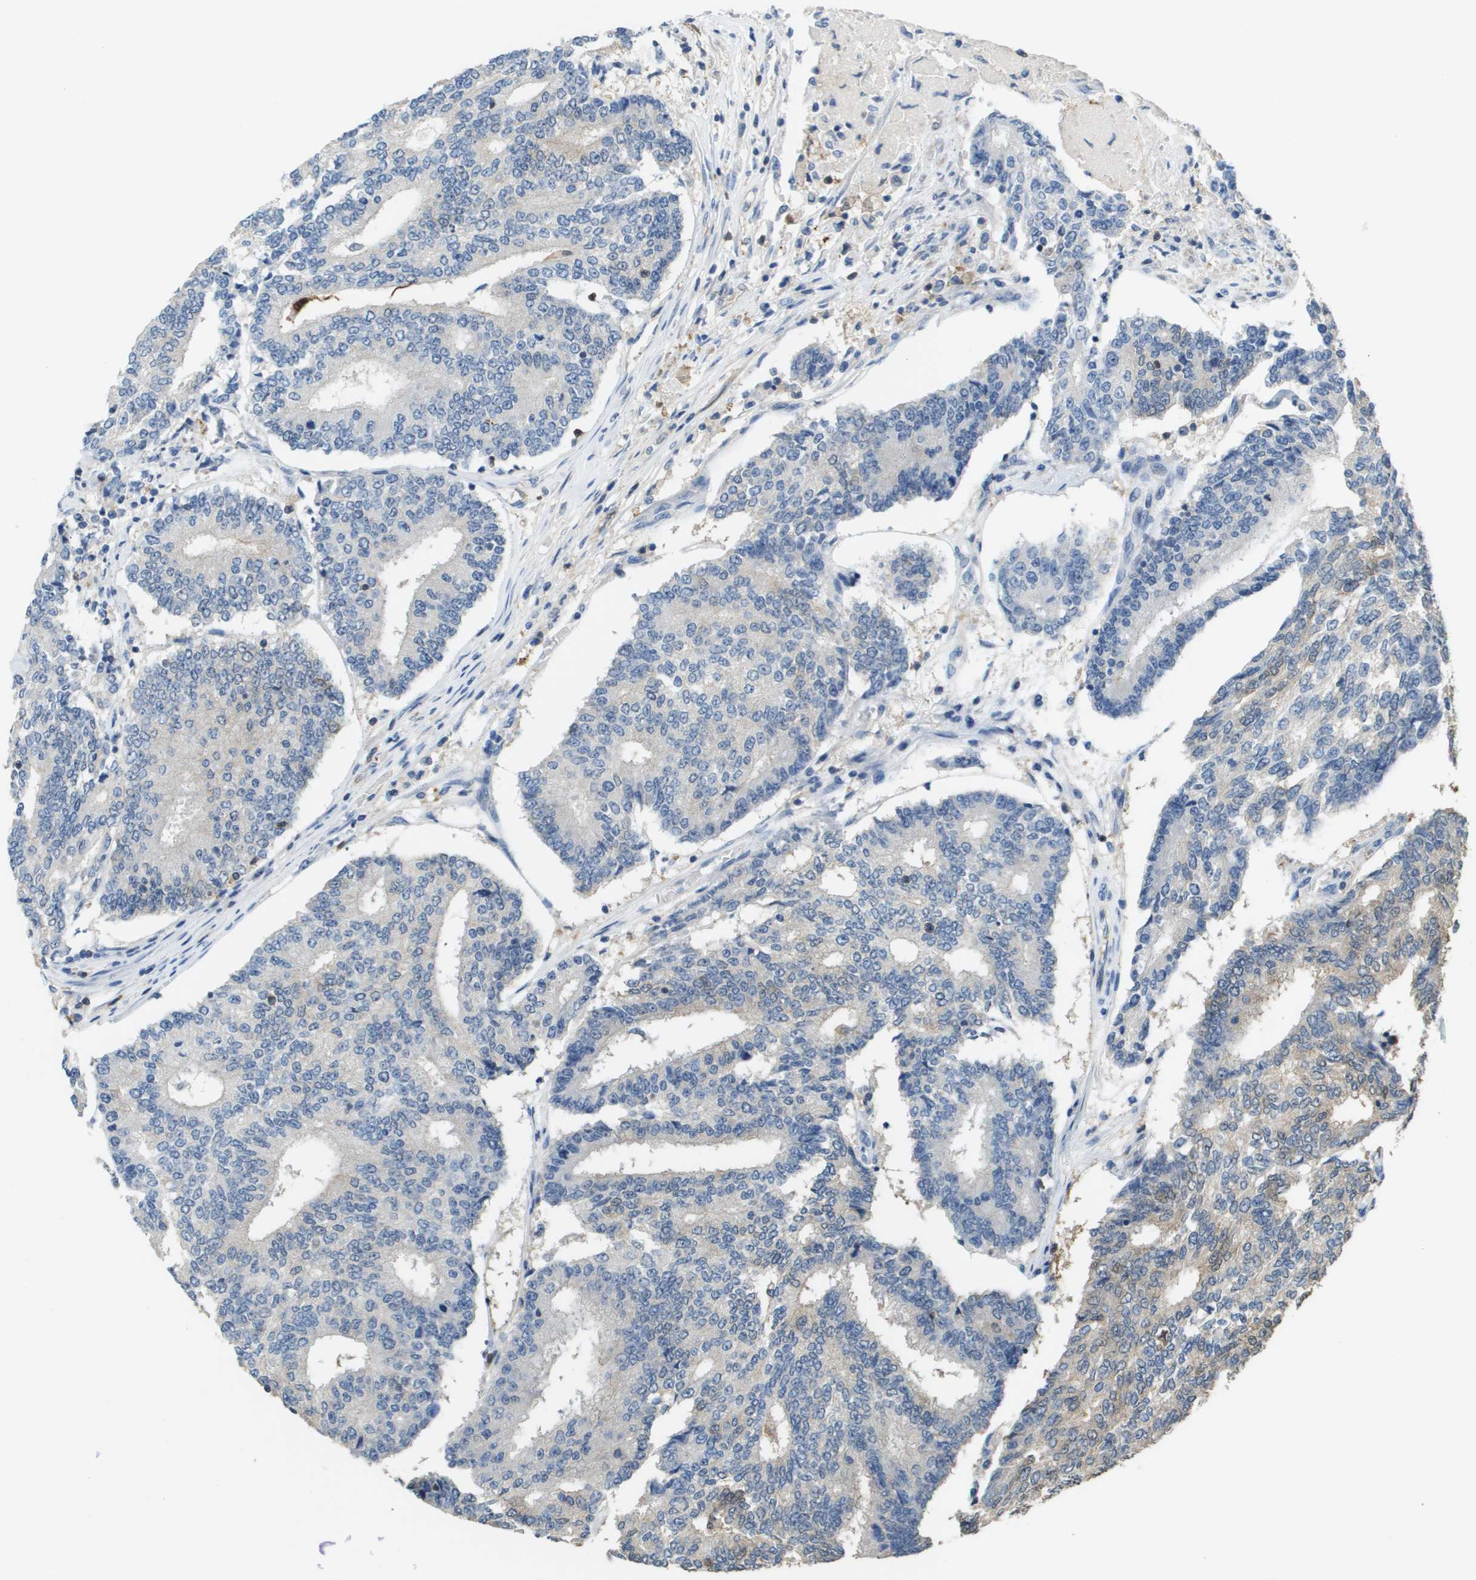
{"staining": {"intensity": "negative", "quantity": "none", "location": "none"}, "tissue": "prostate cancer", "cell_type": "Tumor cells", "image_type": "cancer", "snomed": [{"axis": "morphology", "description": "Normal tissue, NOS"}, {"axis": "morphology", "description": "Adenocarcinoma, High grade"}, {"axis": "topography", "description": "Prostate"}, {"axis": "topography", "description": "Seminal veicle"}], "caption": "Tumor cells show no significant protein expression in prostate cancer (adenocarcinoma (high-grade)).", "gene": "FABP5", "patient": {"sex": "male", "age": 55}}